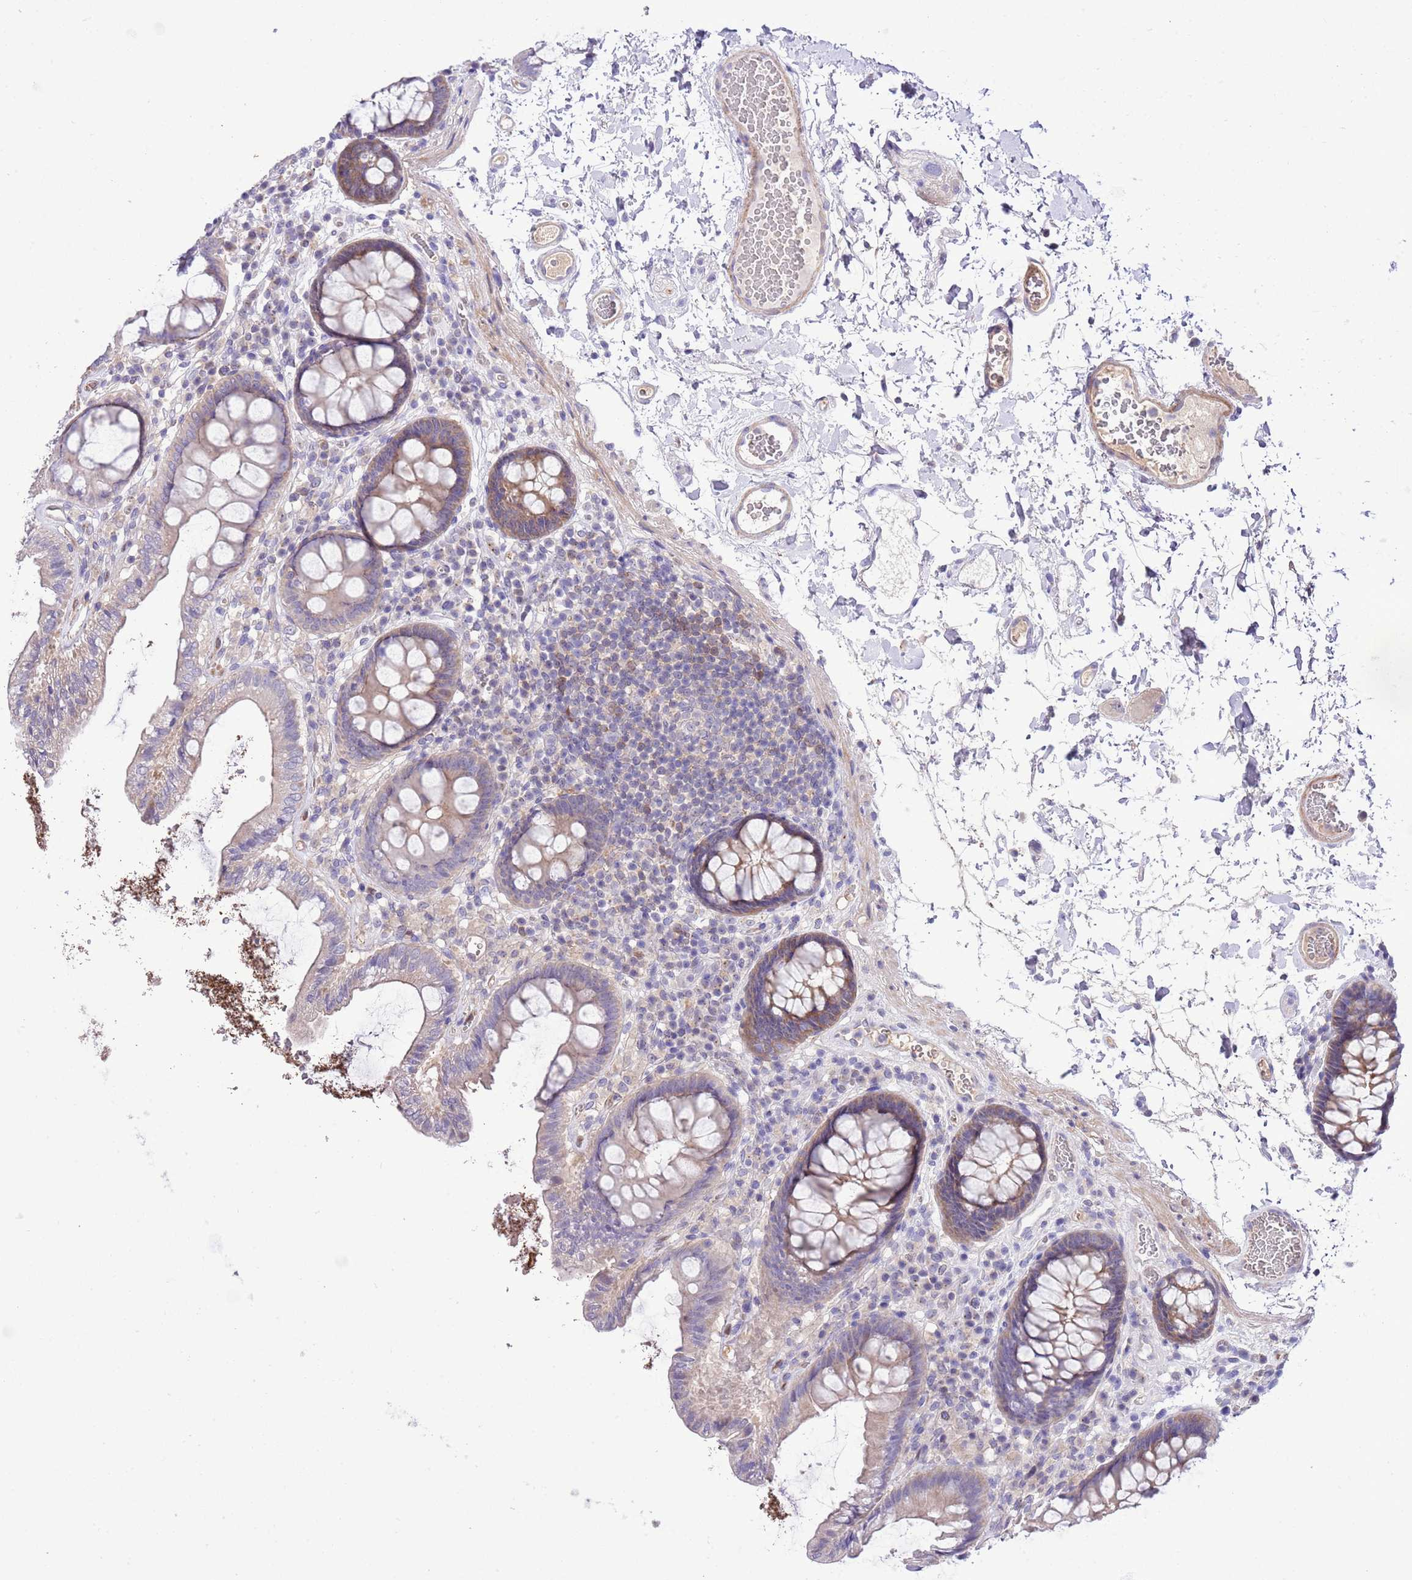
{"staining": {"intensity": "weak", "quantity": ">75%", "location": "cytoplasmic/membranous"}, "tissue": "colon", "cell_type": "Endothelial cells", "image_type": "normal", "snomed": [{"axis": "morphology", "description": "Normal tissue, NOS"}, {"axis": "topography", "description": "Colon"}], "caption": "The image reveals staining of normal colon, revealing weak cytoplasmic/membranous protein positivity (brown color) within endothelial cells. The protein of interest is shown in brown color, while the nuclei are stained blue.", "gene": "PRR32", "patient": {"sex": "male", "age": 84}}